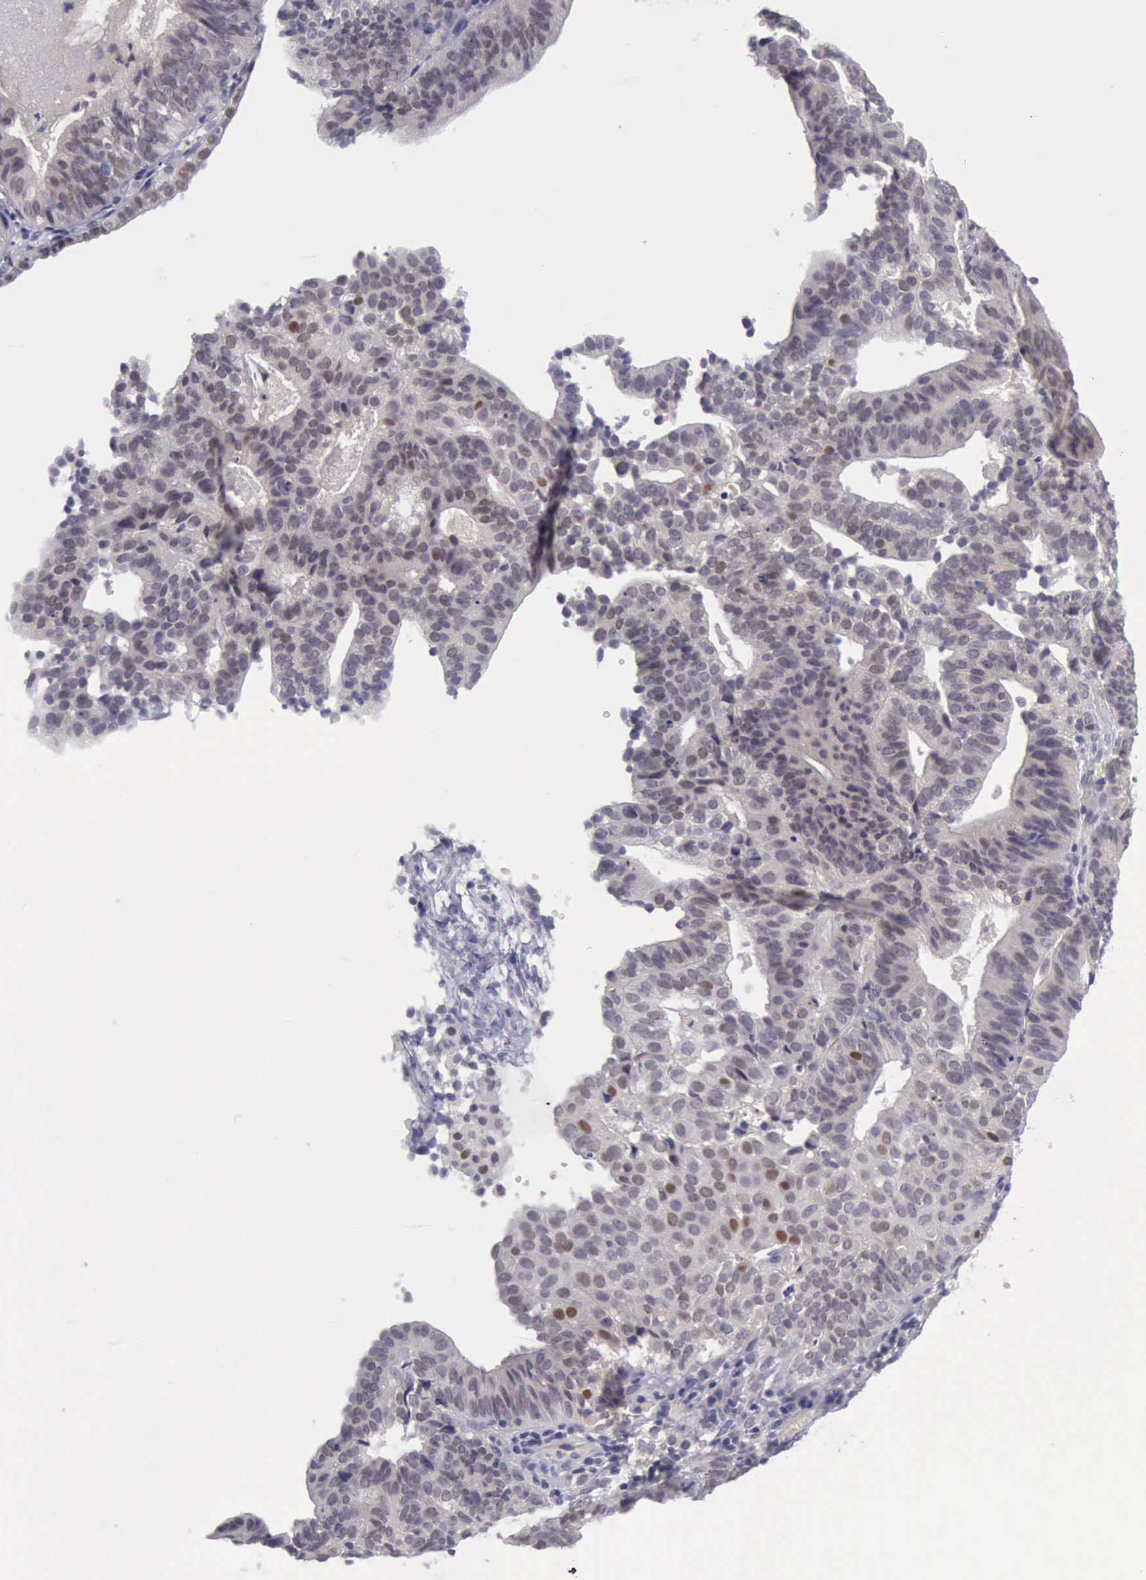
{"staining": {"intensity": "weak", "quantity": ">75%", "location": "cytoplasmic/membranous,nuclear"}, "tissue": "cervical cancer", "cell_type": "Tumor cells", "image_type": "cancer", "snomed": [{"axis": "morphology", "description": "Adenocarcinoma, NOS"}, {"axis": "topography", "description": "Cervix"}], "caption": "Cervical cancer (adenocarcinoma) stained with a brown dye shows weak cytoplasmic/membranous and nuclear positive positivity in approximately >75% of tumor cells.", "gene": "ARNT2", "patient": {"sex": "female", "age": 60}}